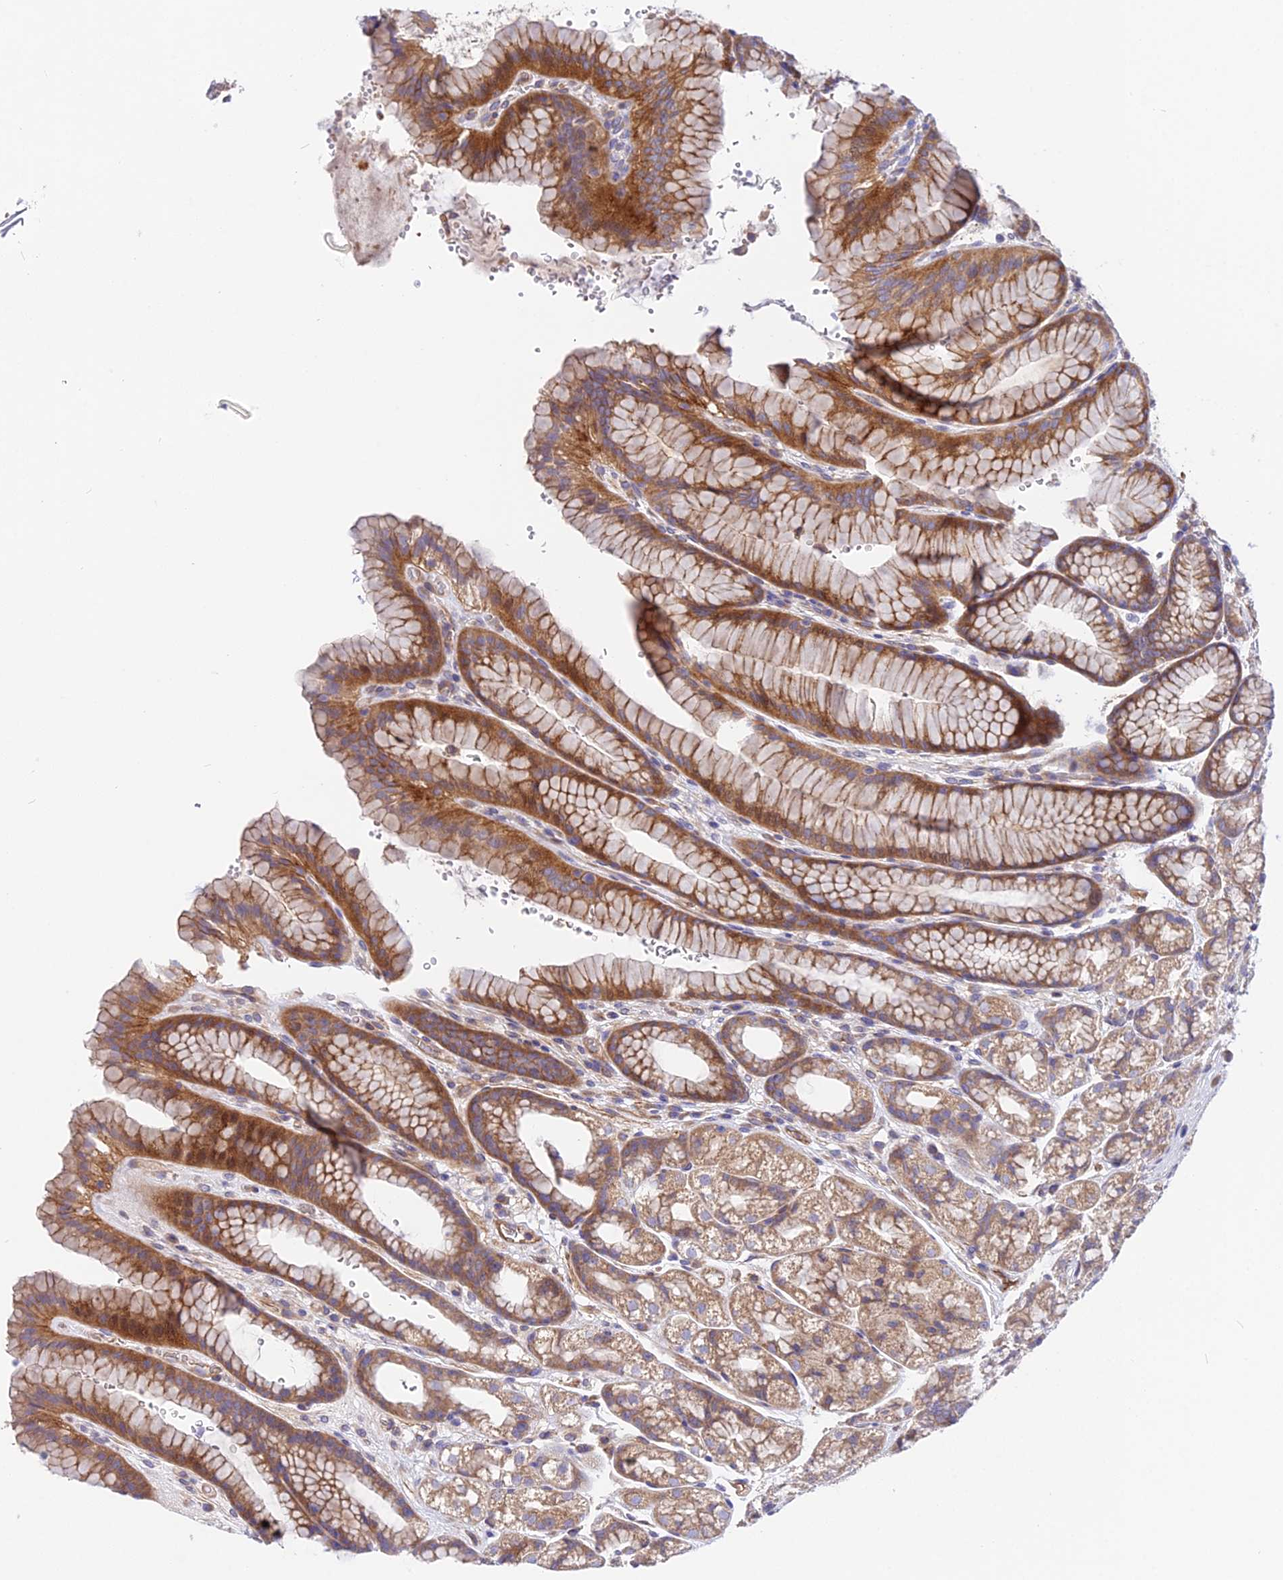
{"staining": {"intensity": "moderate", "quantity": ">75%", "location": "cytoplasmic/membranous"}, "tissue": "stomach", "cell_type": "Glandular cells", "image_type": "normal", "snomed": [{"axis": "morphology", "description": "Normal tissue, NOS"}, {"axis": "morphology", "description": "Adenocarcinoma, NOS"}, {"axis": "topography", "description": "Stomach"}], "caption": "Immunohistochemical staining of normal stomach reveals >75% levels of moderate cytoplasmic/membranous protein staining in approximately >75% of glandular cells.", "gene": "TRIM43B", "patient": {"sex": "male", "age": 57}}